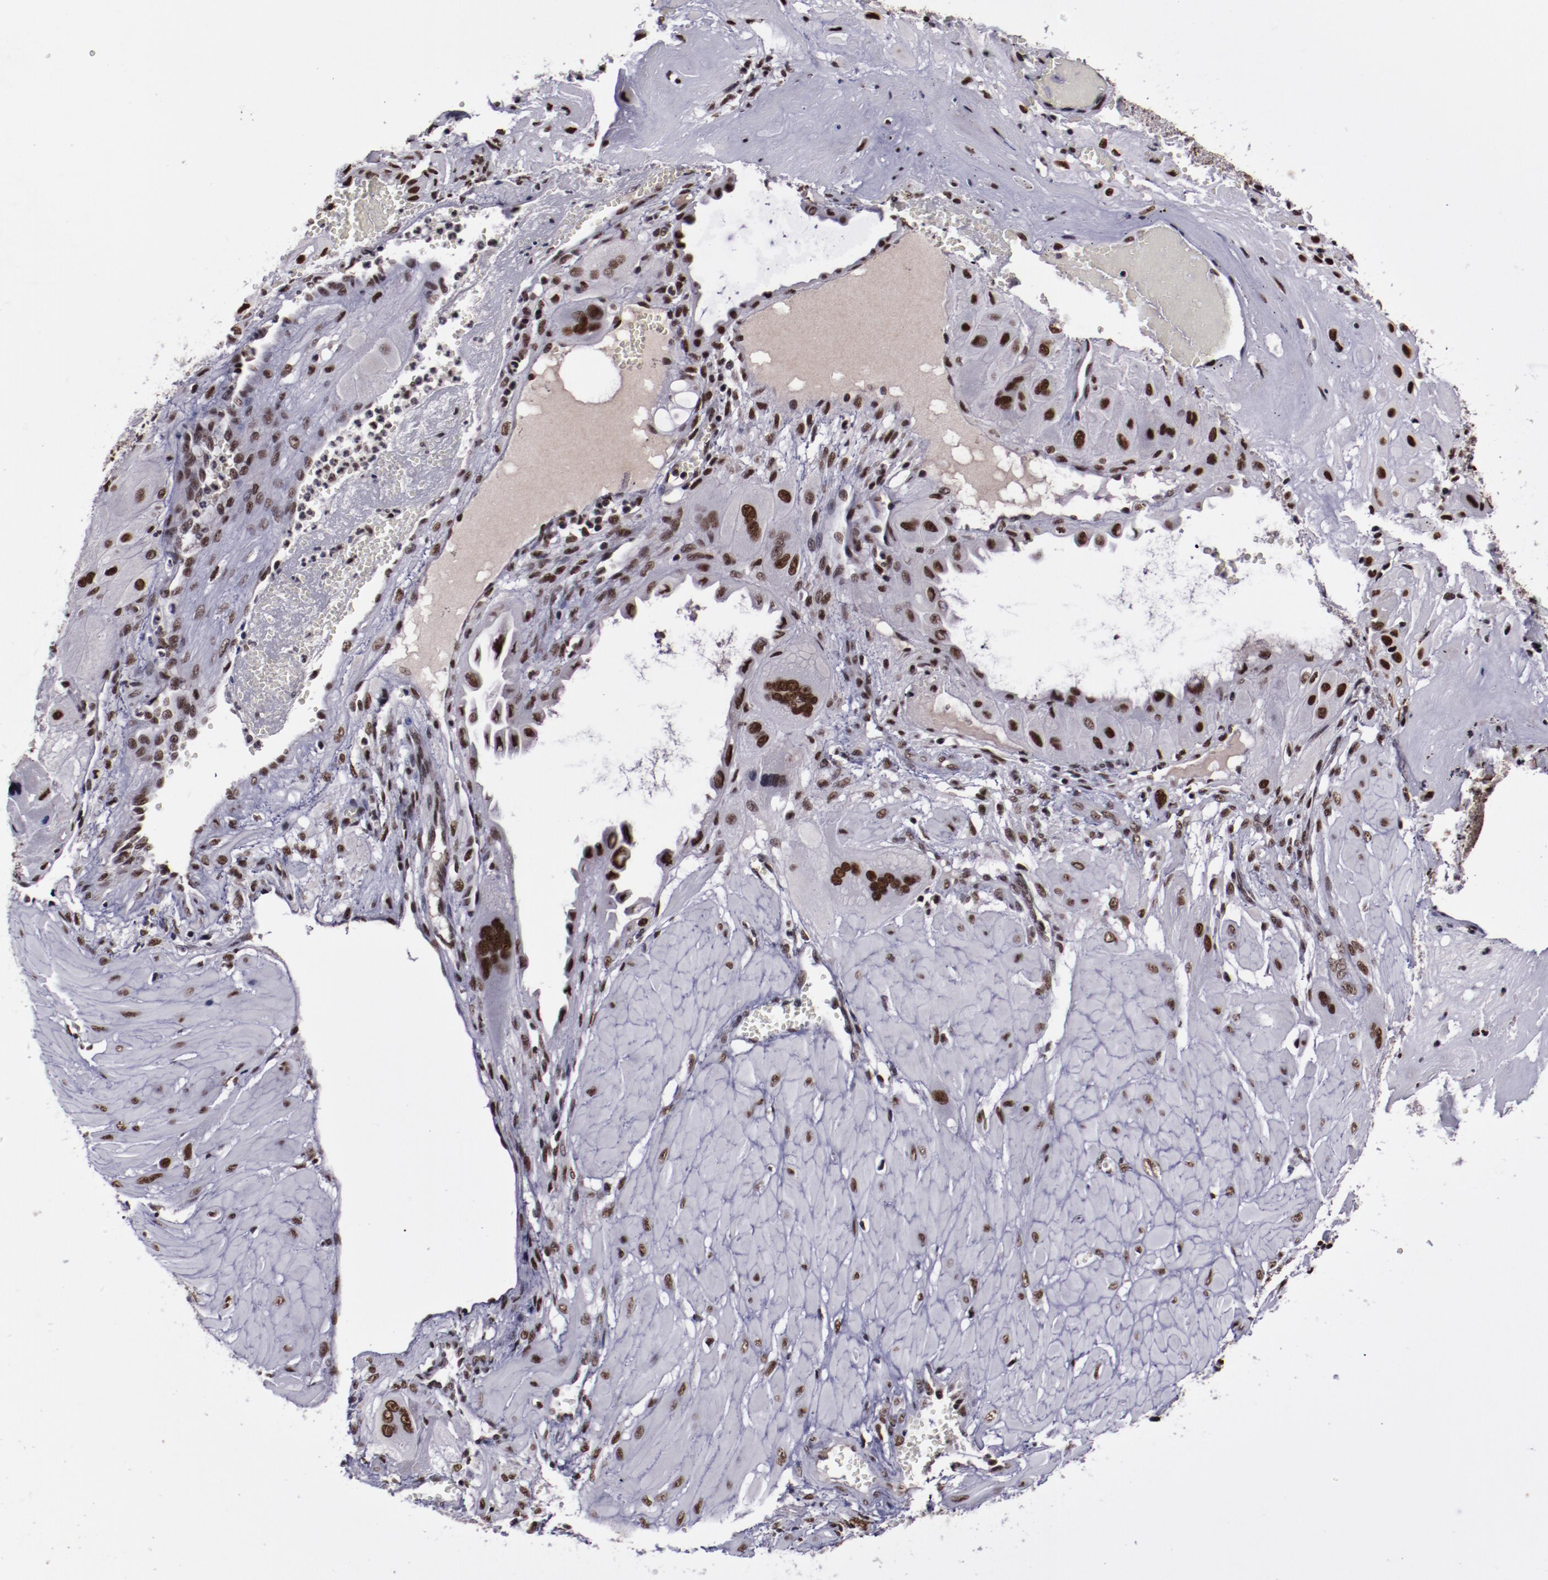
{"staining": {"intensity": "strong", "quantity": ">75%", "location": "nuclear"}, "tissue": "cervical cancer", "cell_type": "Tumor cells", "image_type": "cancer", "snomed": [{"axis": "morphology", "description": "Squamous cell carcinoma, NOS"}, {"axis": "topography", "description": "Cervix"}], "caption": "Human cervical squamous cell carcinoma stained with a protein marker reveals strong staining in tumor cells.", "gene": "ERH", "patient": {"sex": "female", "age": 34}}